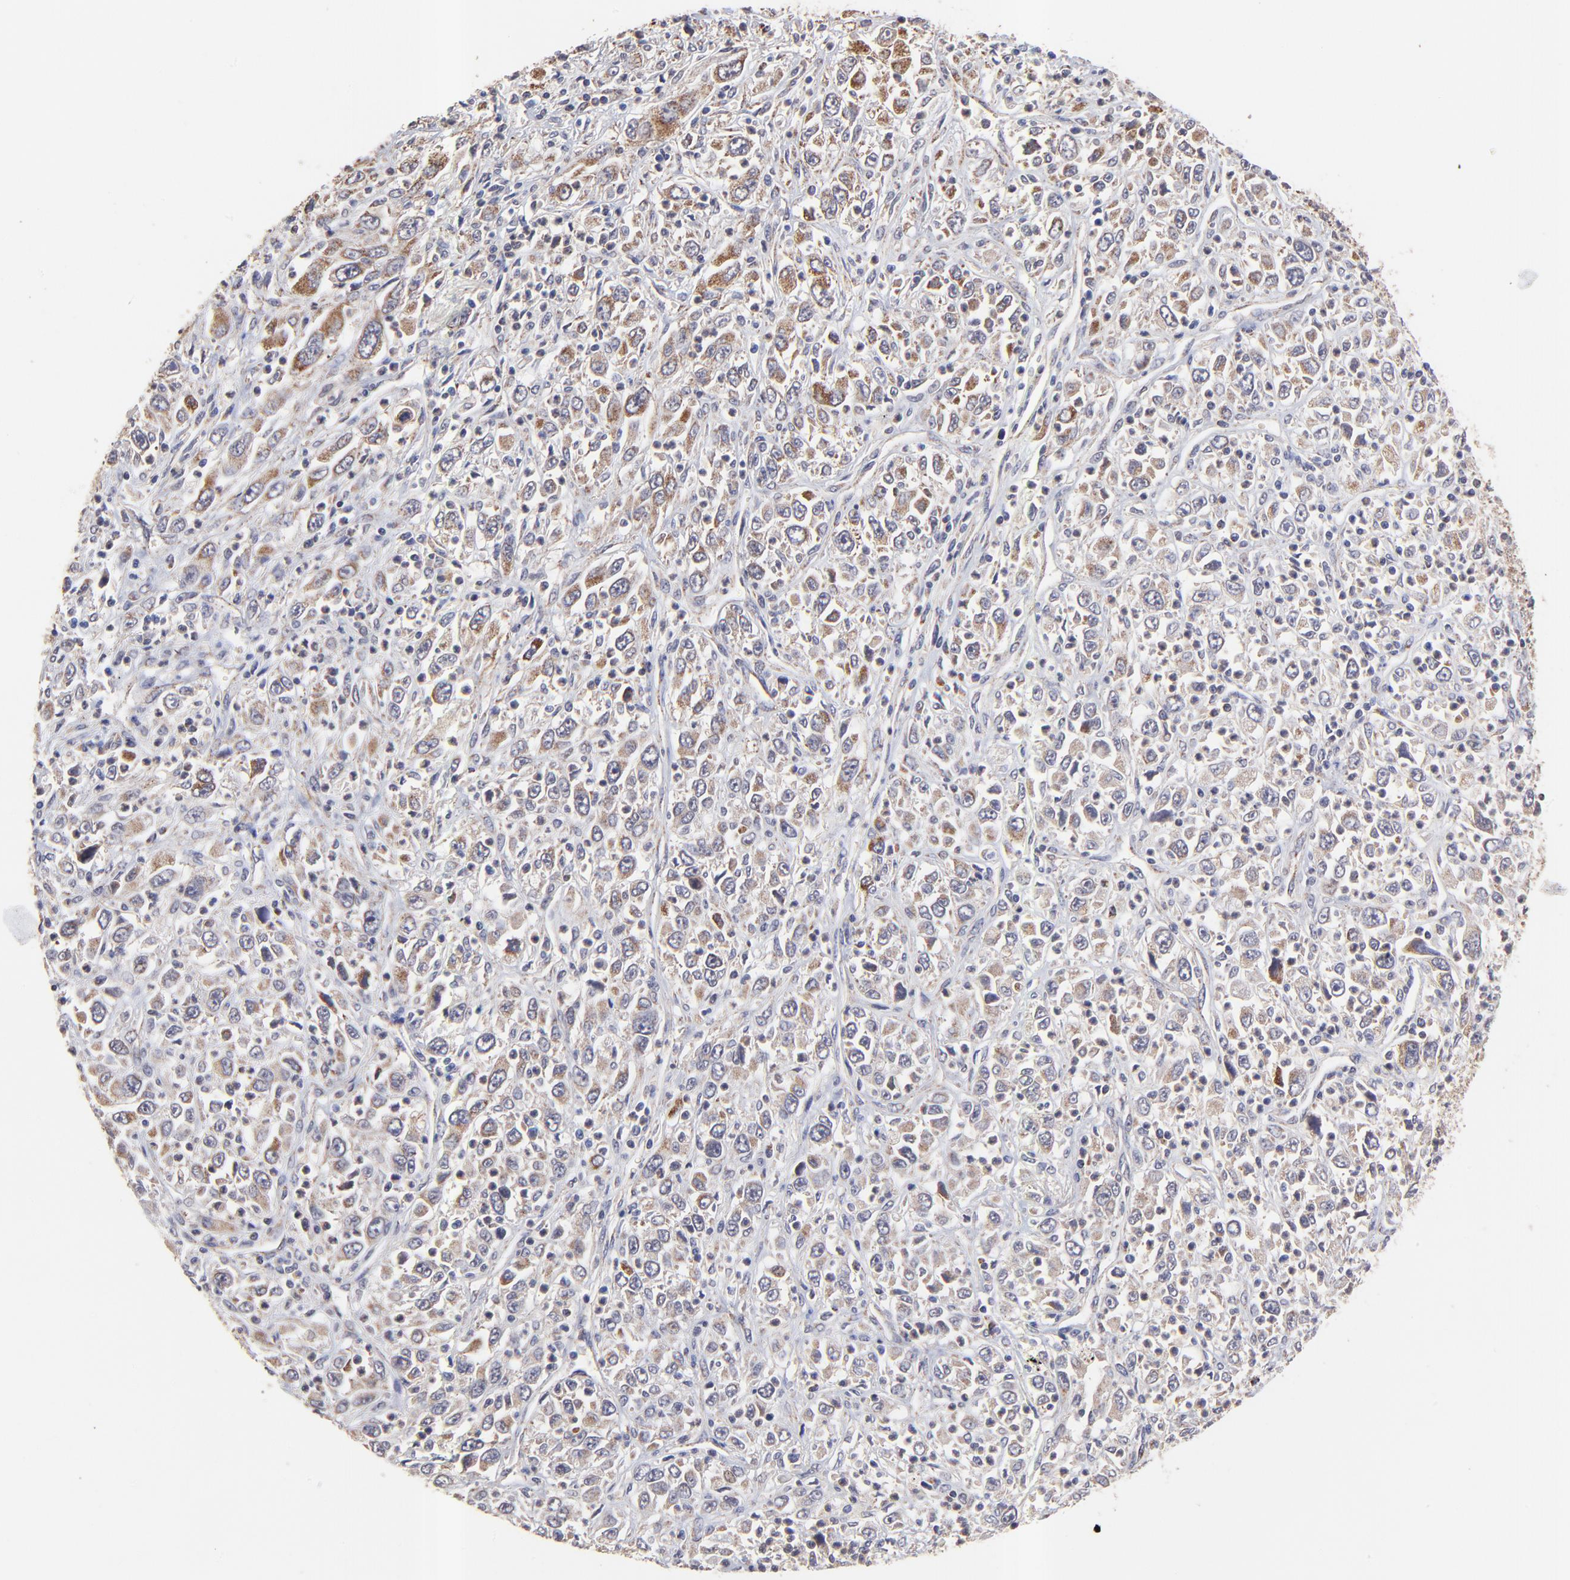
{"staining": {"intensity": "moderate", "quantity": ">75%", "location": "cytoplasmic/membranous"}, "tissue": "melanoma", "cell_type": "Tumor cells", "image_type": "cancer", "snomed": [{"axis": "morphology", "description": "Malignant melanoma, Metastatic site"}, {"axis": "topography", "description": "Skin"}], "caption": "Immunohistochemistry (IHC) histopathology image of neoplastic tissue: human malignant melanoma (metastatic site) stained using immunohistochemistry displays medium levels of moderate protein expression localized specifically in the cytoplasmic/membranous of tumor cells, appearing as a cytoplasmic/membranous brown color.", "gene": "BAIAP2L2", "patient": {"sex": "female", "age": 56}}